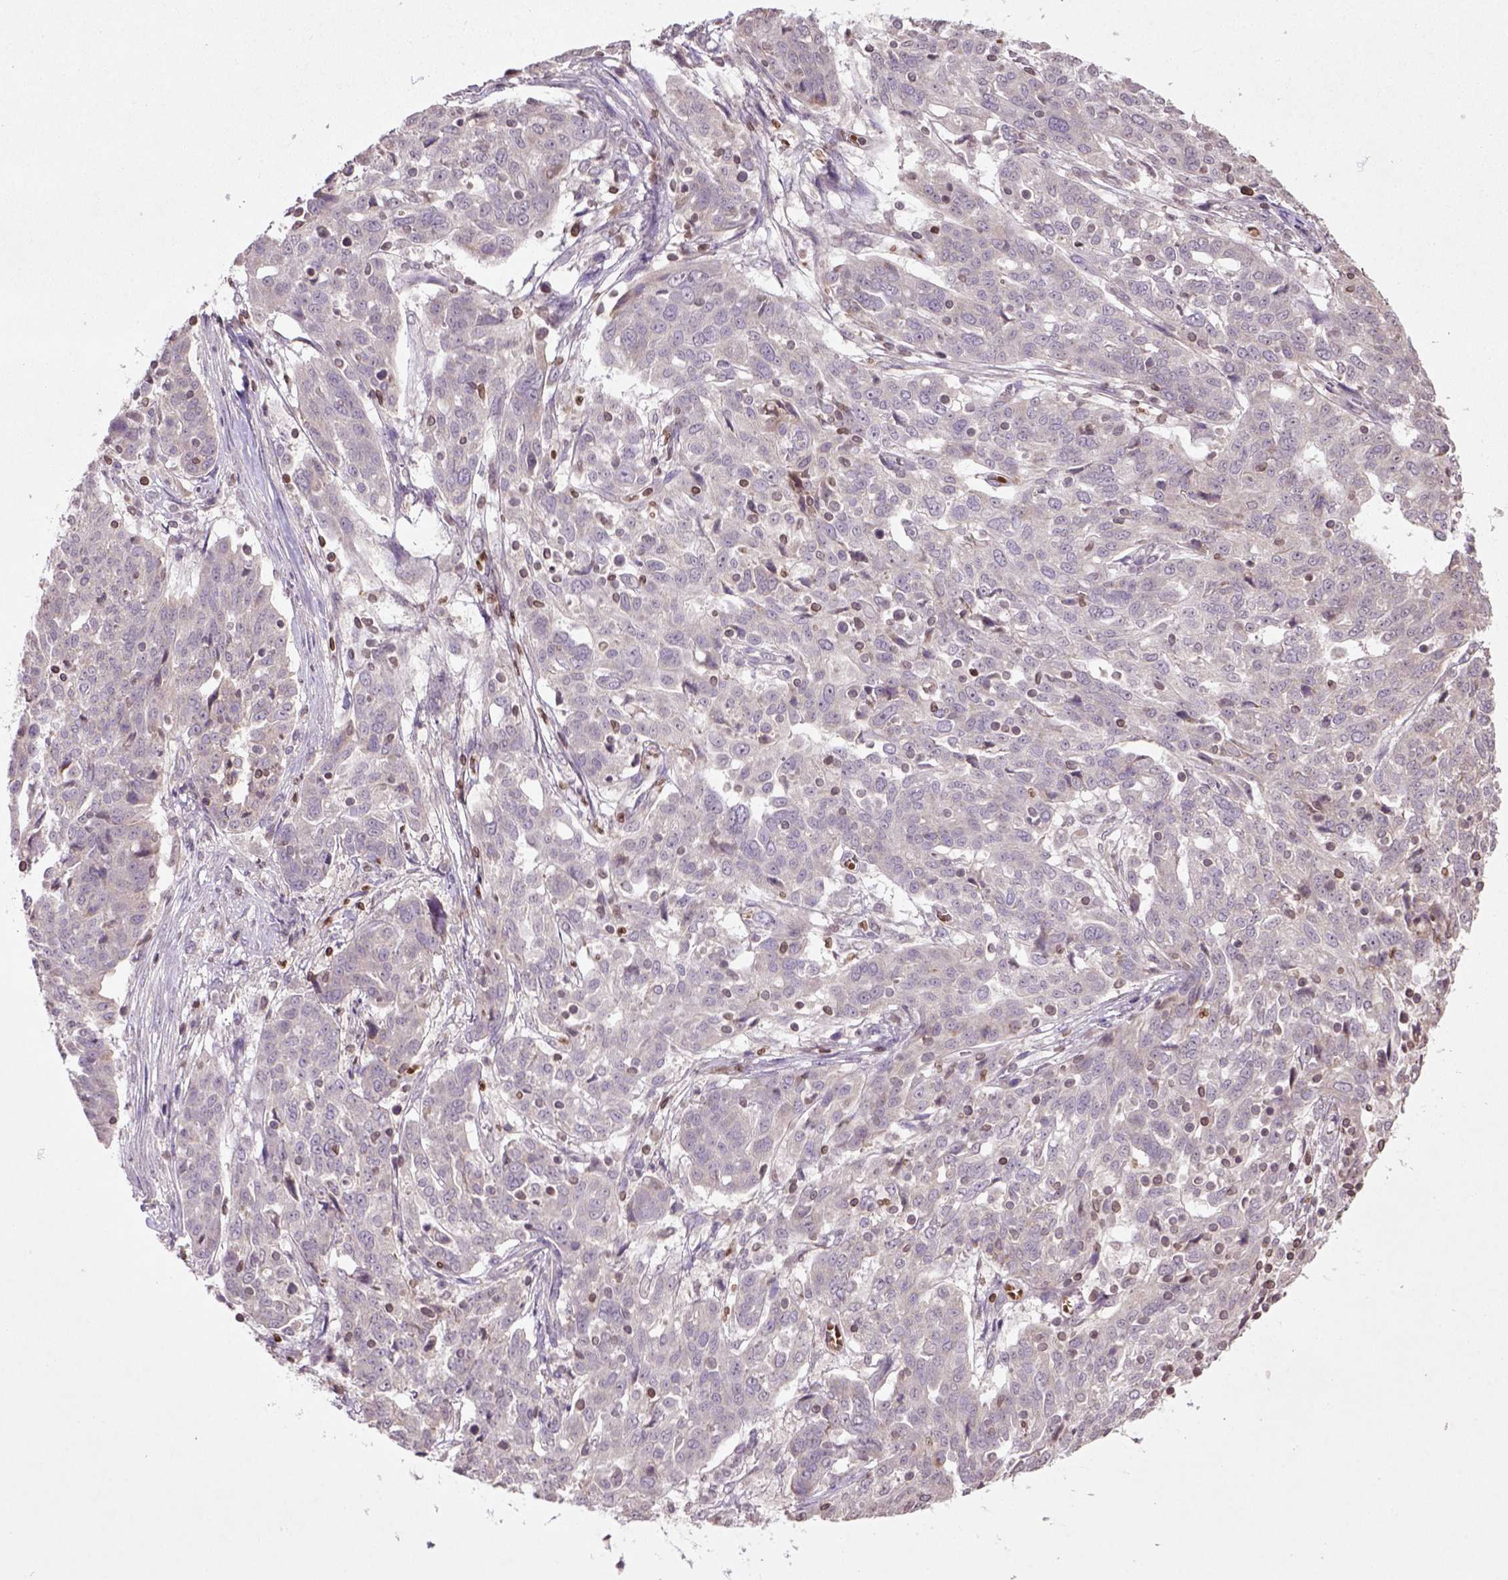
{"staining": {"intensity": "weak", "quantity": "25%-75%", "location": "cytoplasmic/membranous"}, "tissue": "ovarian cancer", "cell_type": "Tumor cells", "image_type": "cancer", "snomed": [{"axis": "morphology", "description": "Cystadenocarcinoma, serous, NOS"}, {"axis": "topography", "description": "Ovary"}], "caption": "About 25%-75% of tumor cells in serous cystadenocarcinoma (ovarian) exhibit weak cytoplasmic/membranous protein staining as visualized by brown immunohistochemical staining.", "gene": "NUDT3", "patient": {"sex": "female", "age": 67}}